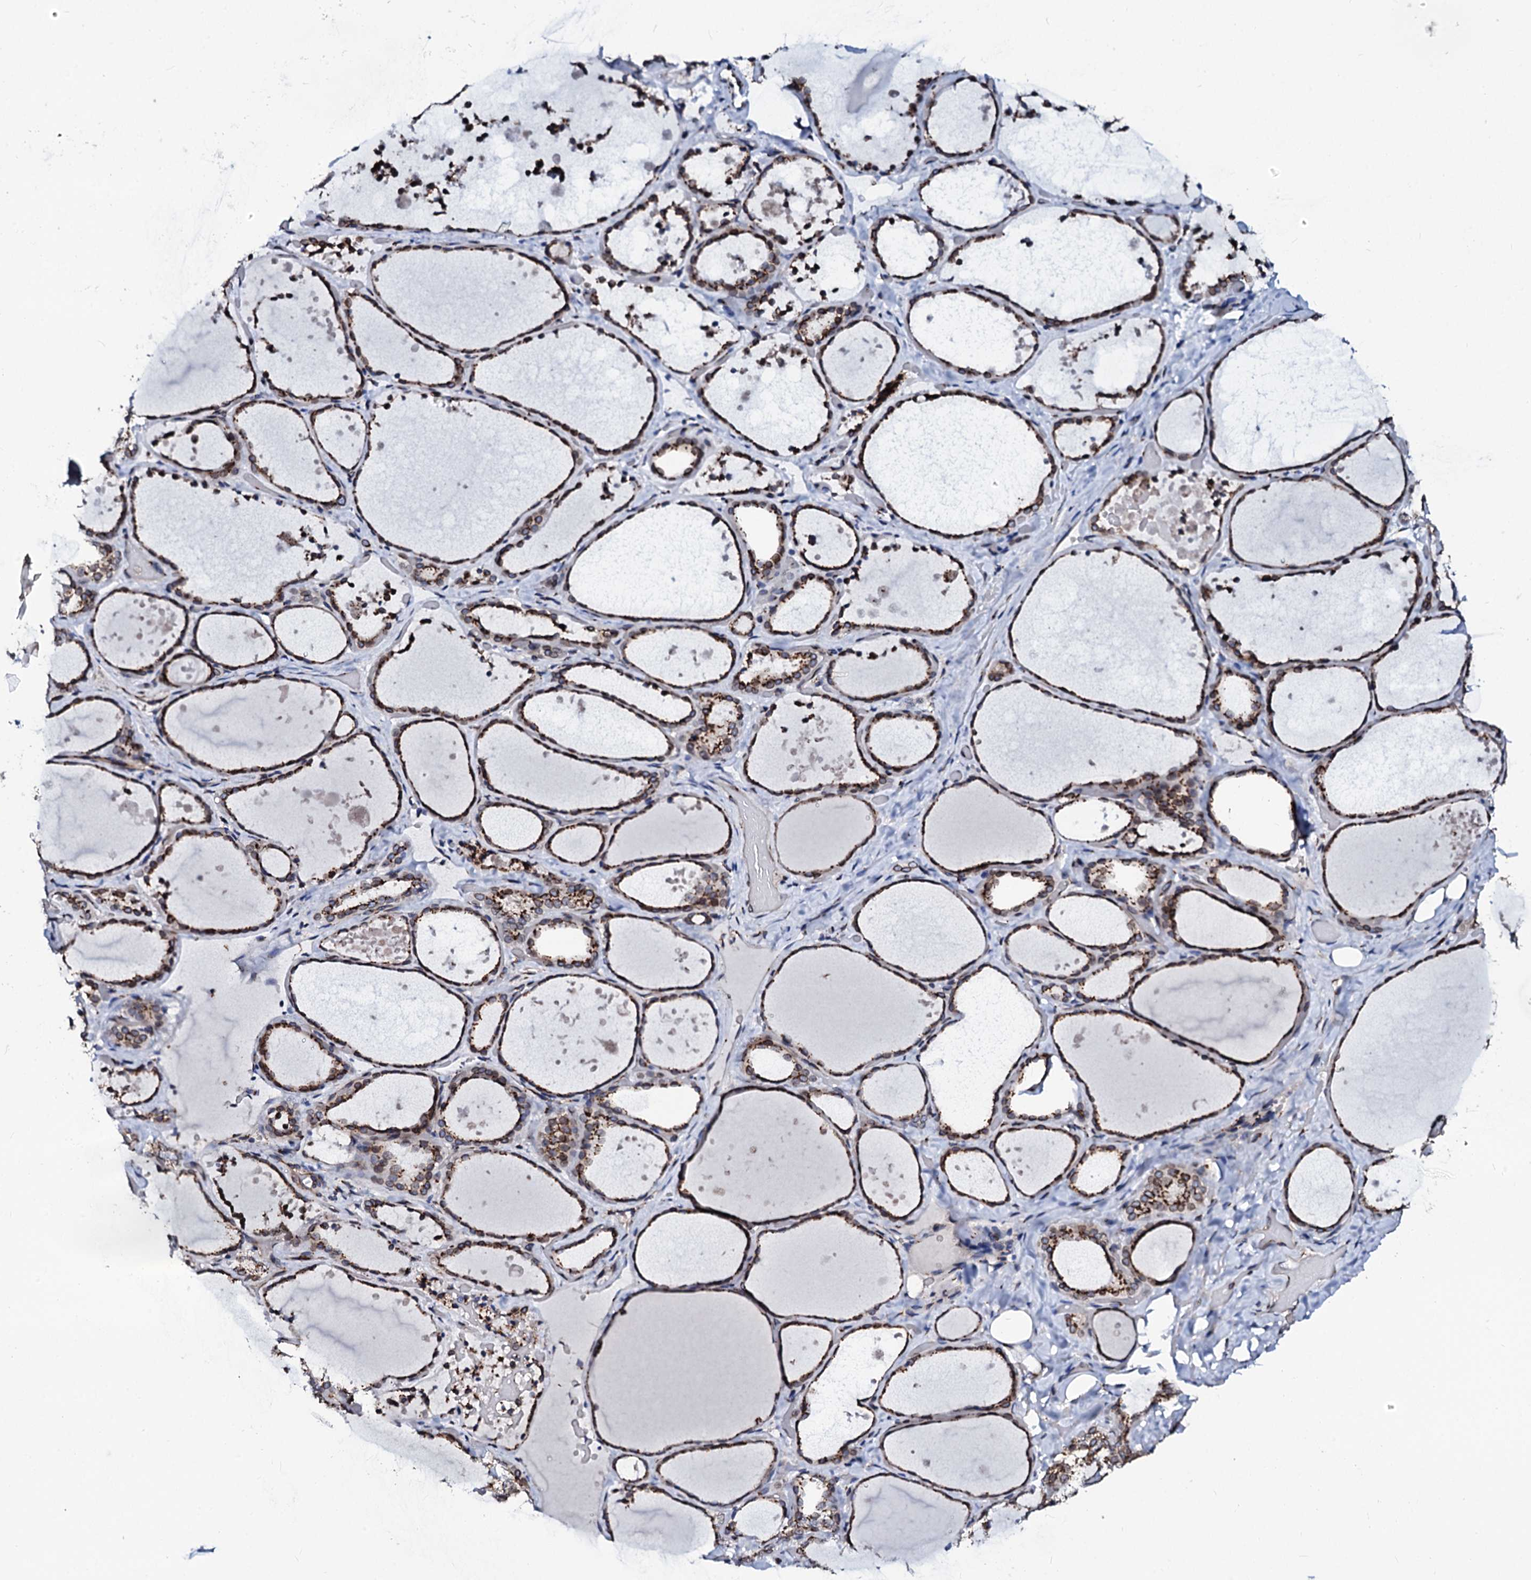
{"staining": {"intensity": "moderate", "quantity": ">75%", "location": "cytoplasmic/membranous"}, "tissue": "thyroid gland", "cell_type": "Glandular cells", "image_type": "normal", "snomed": [{"axis": "morphology", "description": "Normal tissue, NOS"}, {"axis": "topography", "description": "Thyroid gland"}], "caption": "The immunohistochemical stain highlights moderate cytoplasmic/membranous staining in glandular cells of unremarkable thyroid gland.", "gene": "TMCO3", "patient": {"sex": "female", "age": 44}}